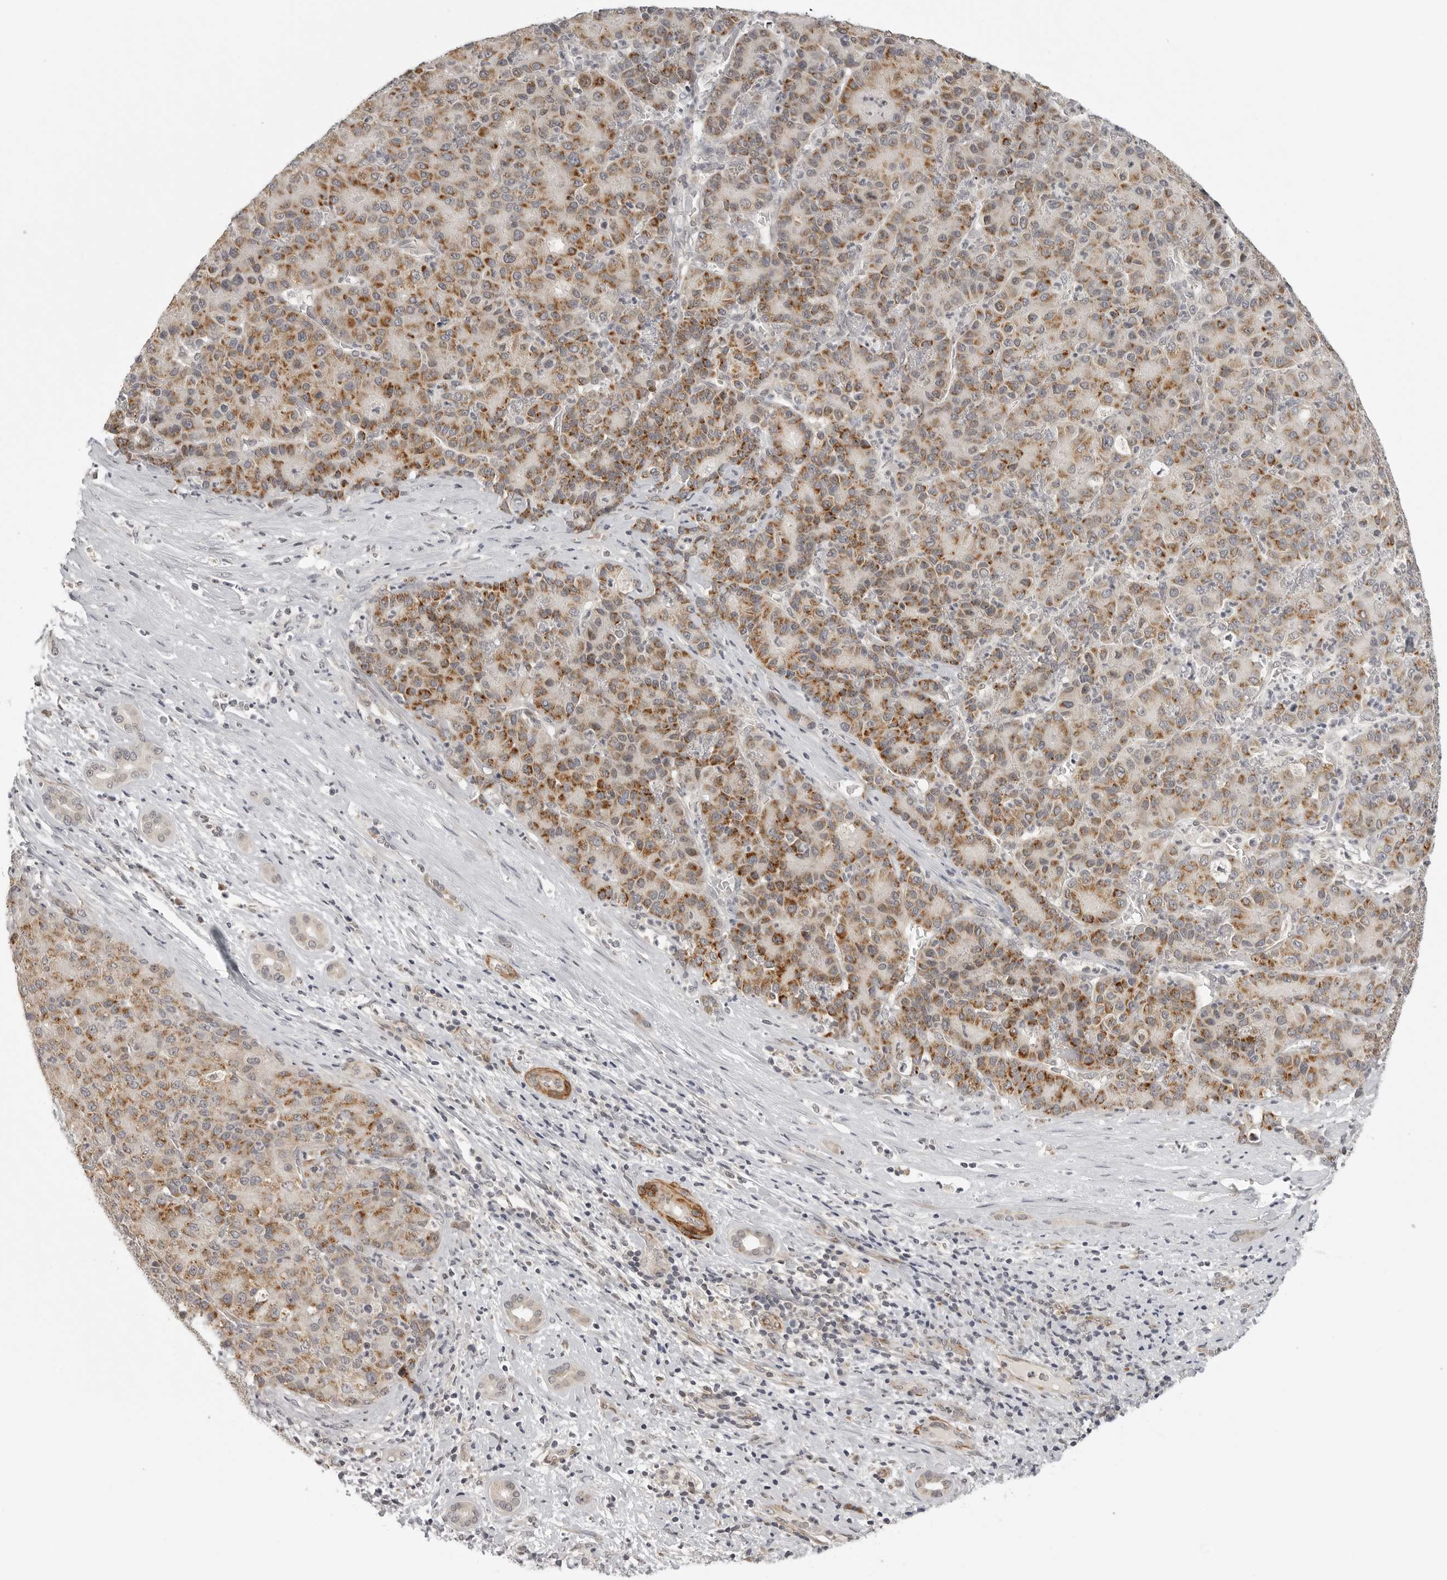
{"staining": {"intensity": "moderate", "quantity": ">75%", "location": "cytoplasmic/membranous"}, "tissue": "liver cancer", "cell_type": "Tumor cells", "image_type": "cancer", "snomed": [{"axis": "morphology", "description": "Carcinoma, Hepatocellular, NOS"}, {"axis": "topography", "description": "Liver"}], "caption": "Immunohistochemistry histopathology image of neoplastic tissue: human liver cancer (hepatocellular carcinoma) stained using immunohistochemistry (IHC) shows medium levels of moderate protein expression localized specifically in the cytoplasmic/membranous of tumor cells, appearing as a cytoplasmic/membranous brown color.", "gene": "TUT4", "patient": {"sex": "male", "age": 65}}